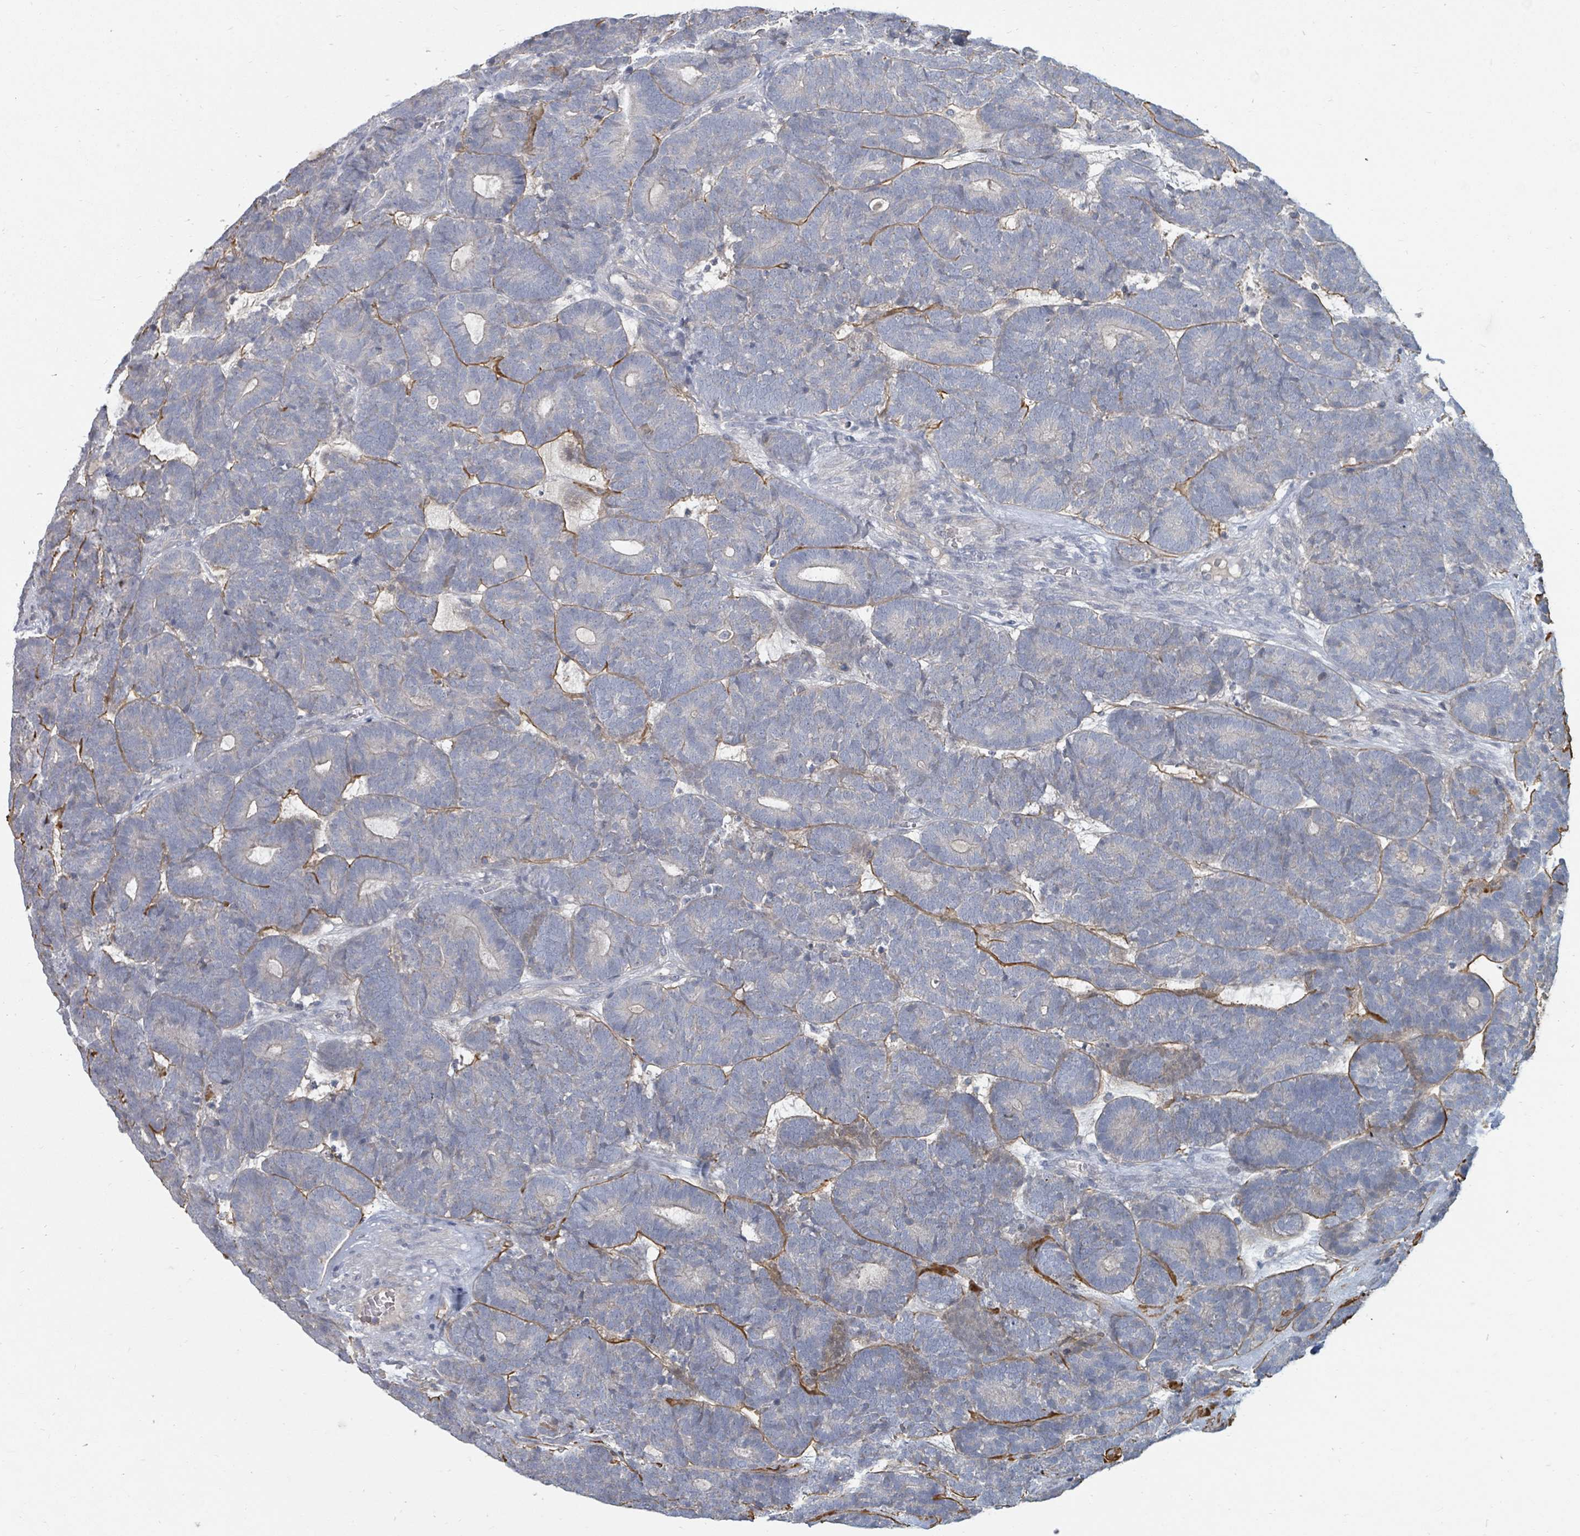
{"staining": {"intensity": "negative", "quantity": "none", "location": "none"}, "tissue": "head and neck cancer", "cell_type": "Tumor cells", "image_type": "cancer", "snomed": [{"axis": "morphology", "description": "Adenocarcinoma, NOS"}, {"axis": "topography", "description": "Head-Neck"}], "caption": "Tumor cells show no significant positivity in head and neck adenocarcinoma. (DAB (3,3'-diaminobenzidine) immunohistochemistry visualized using brightfield microscopy, high magnification).", "gene": "ARGFX", "patient": {"sex": "female", "age": 81}}